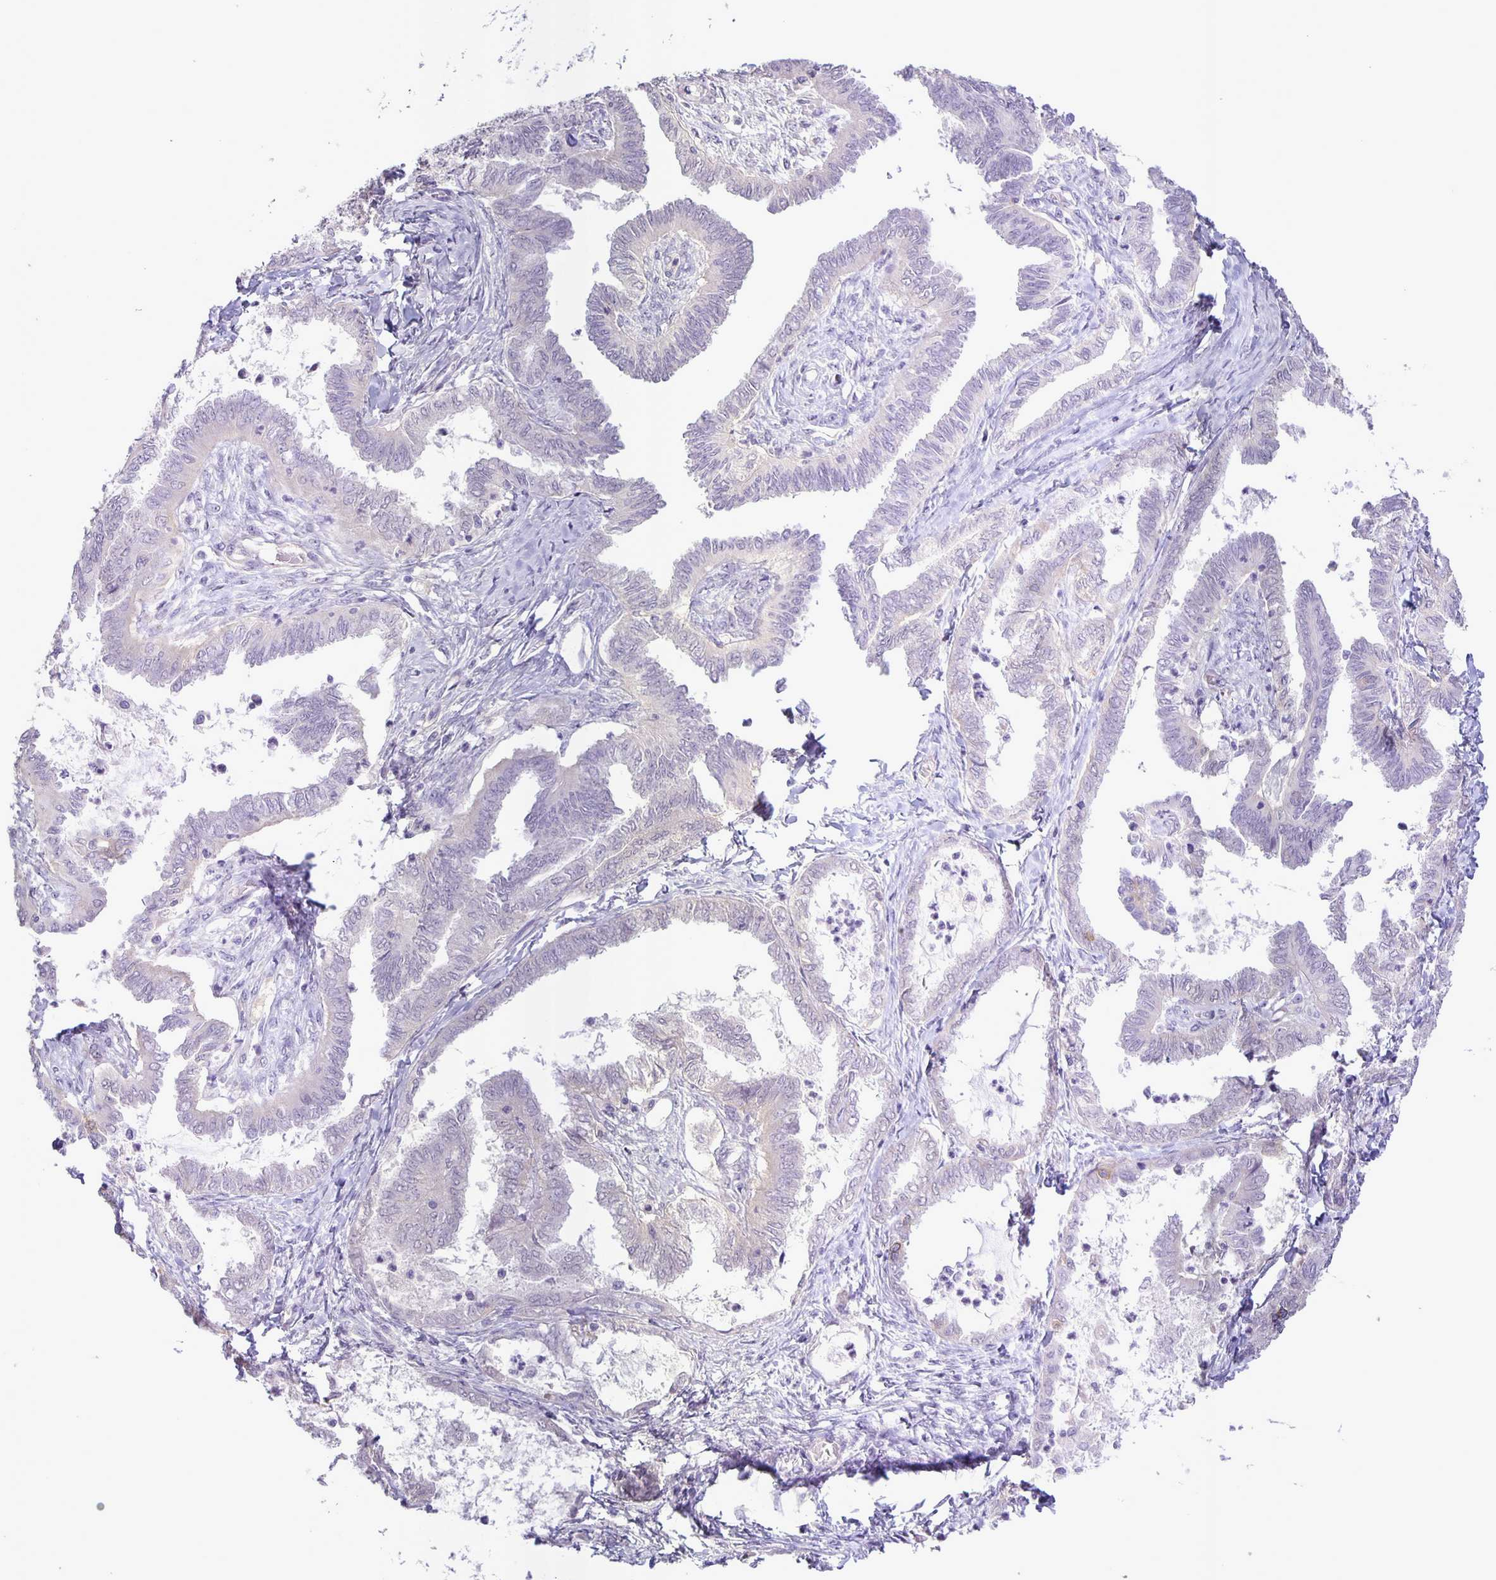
{"staining": {"intensity": "negative", "quantity": "none", "location": "none"}, "tissue": "ovarian cancer", "cell_type": "Tumor cells", "image_type": "cancer", "snomed": [{"axis": "morphology", "description": "Carcinoma, endometroid"}, {"axis": "topography", "description": "Ovary"}], "caption": "Protein analysis of ovarian cancer exhibits no significant expression in tumor cells.", "gene": "SRCIN1", "patient": {"sex": "female", "age": 70}}